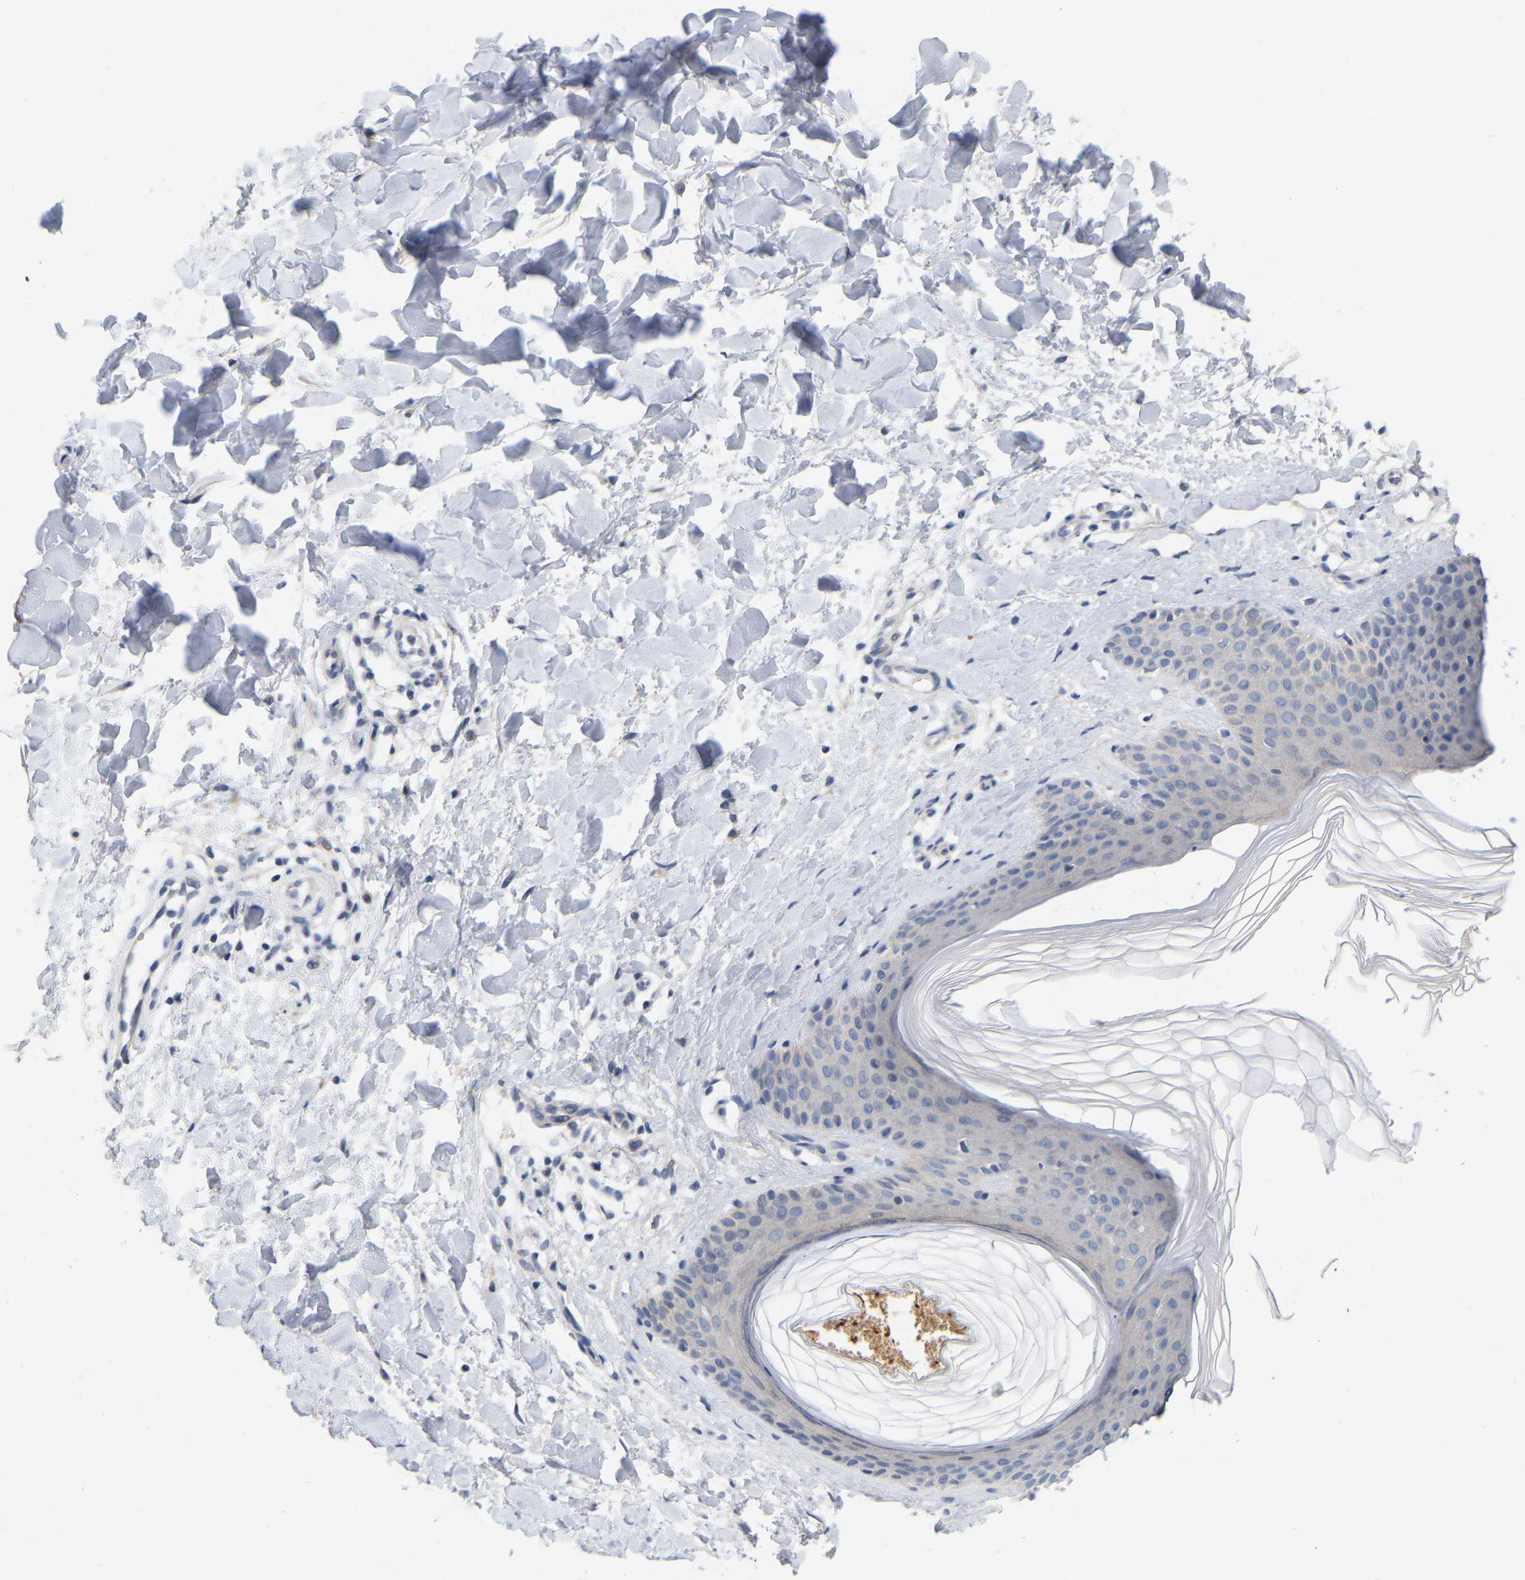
{"staining": {"intensity": "negative", "quantity": "none", "location": "none"}, "tissue": "skin", "cell_type": "Fibroblasts", "image_type": "normal", "snomed": [{"axis": "morphology", "description": "Normal tissue, NOS"}, {"axis": "morphology", "description": "Malignant melanoma, Metastatic site"}, {"axis": "topography", "description": "Skin"}], "caption": "Immunohistochemical staining of normal skin exhibits no significant positivity in fibroblasts. (Immunohistochemistry, brightfield microscopy, high magnification).", "gene": "WIPI2", "patient": {"sex": "male", "age": 41}}